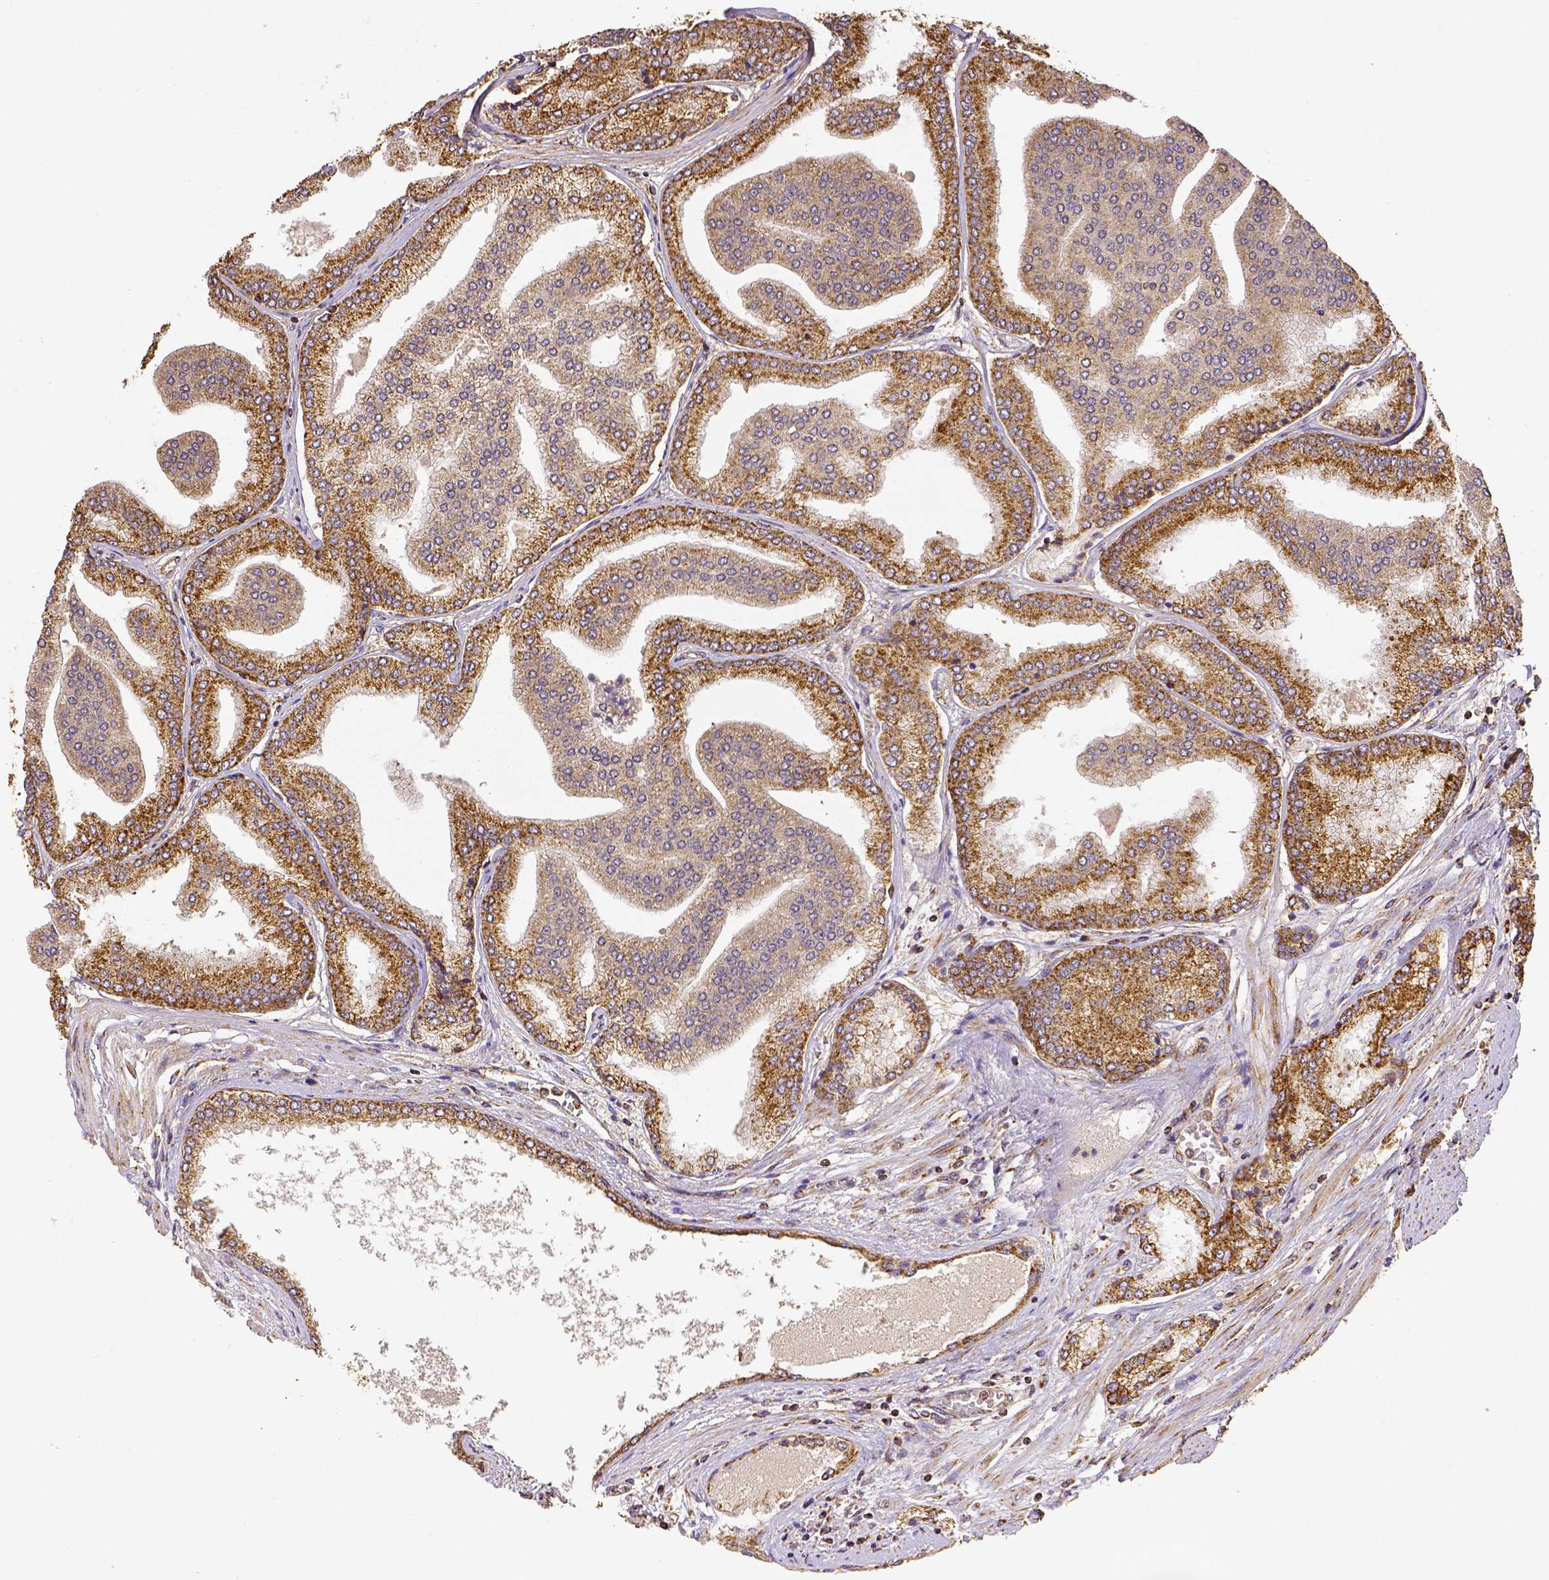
{"staining": {"intensity": "moderate", "quantity": ">75%", "location": "cytoplasmic/membranous"}, "tissue": "prostate cancer", "cell_type": "Tumor cells", "image_type": "cancer", "snomed": [{"axis": "morphology", "description": "Adenocarcinoma, NOS"}, {"axis": "topography", "description": "Prostate"}], "caption": "Approximately >75% of tumor cells in prostate cancer (adenocarcinoma) exhibit moderate cytoplasmic/membranous protein positivity as visualized by brown immunohistochemical staining.", "gene": "SDHB", "patient": {"sex": "male", "age": 63}}